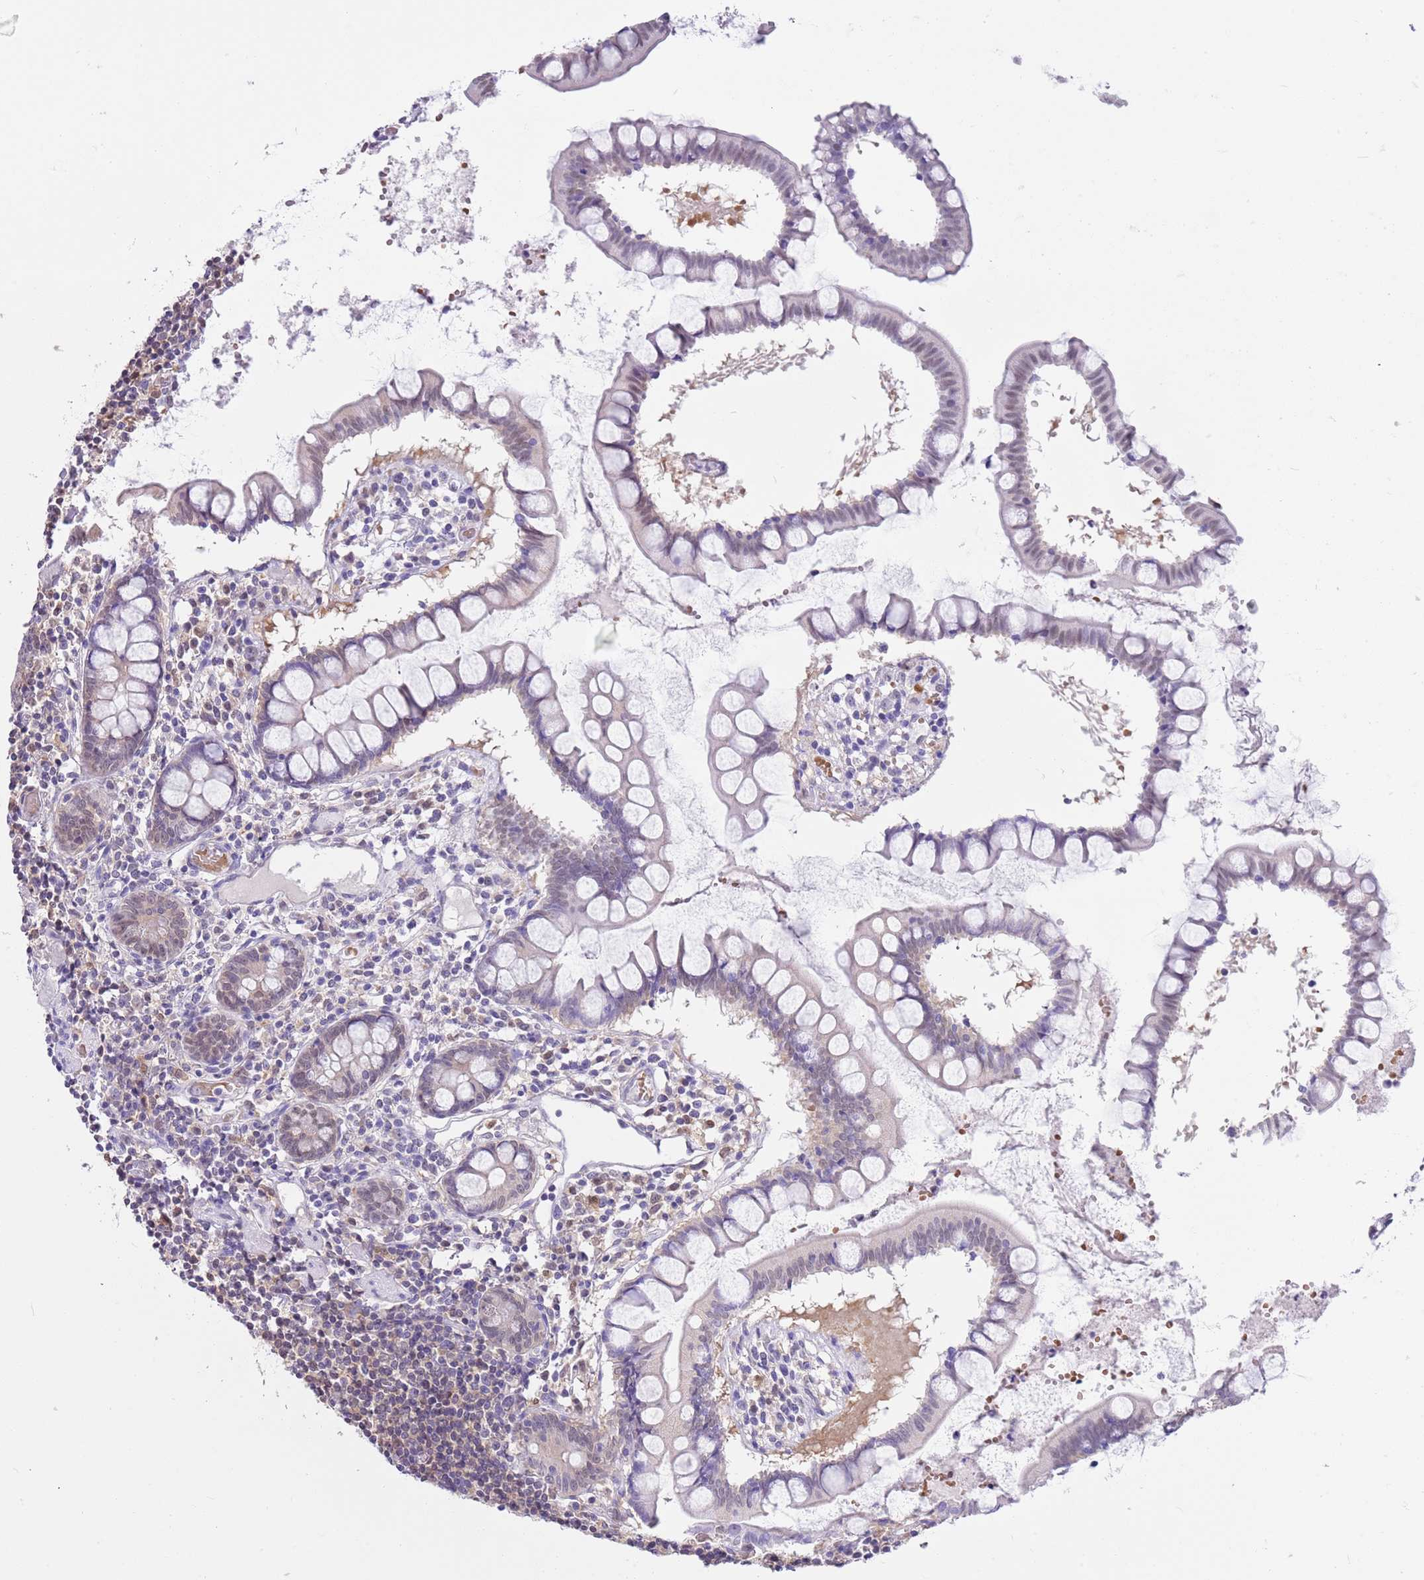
{"staining": {"intensity": "negative", "quantity": "none", "location": "none"}, "tissue": "colon", "cell_type": "Endothelial cells", "image_type": "normal", "snomed": [{"axis": "morphology", "description": "Normal tissue, NOS"}, {"axis": "morphology", "description": "Adenocarcinoma, NOS"}, {"axis": "topography", "description": "Colon"}], "caption": "This is an IHC image of benign human colon. There is no expression in endothelial cells.", "gene": "DDI2", "patient": {"sex": "female", "age": 55}}